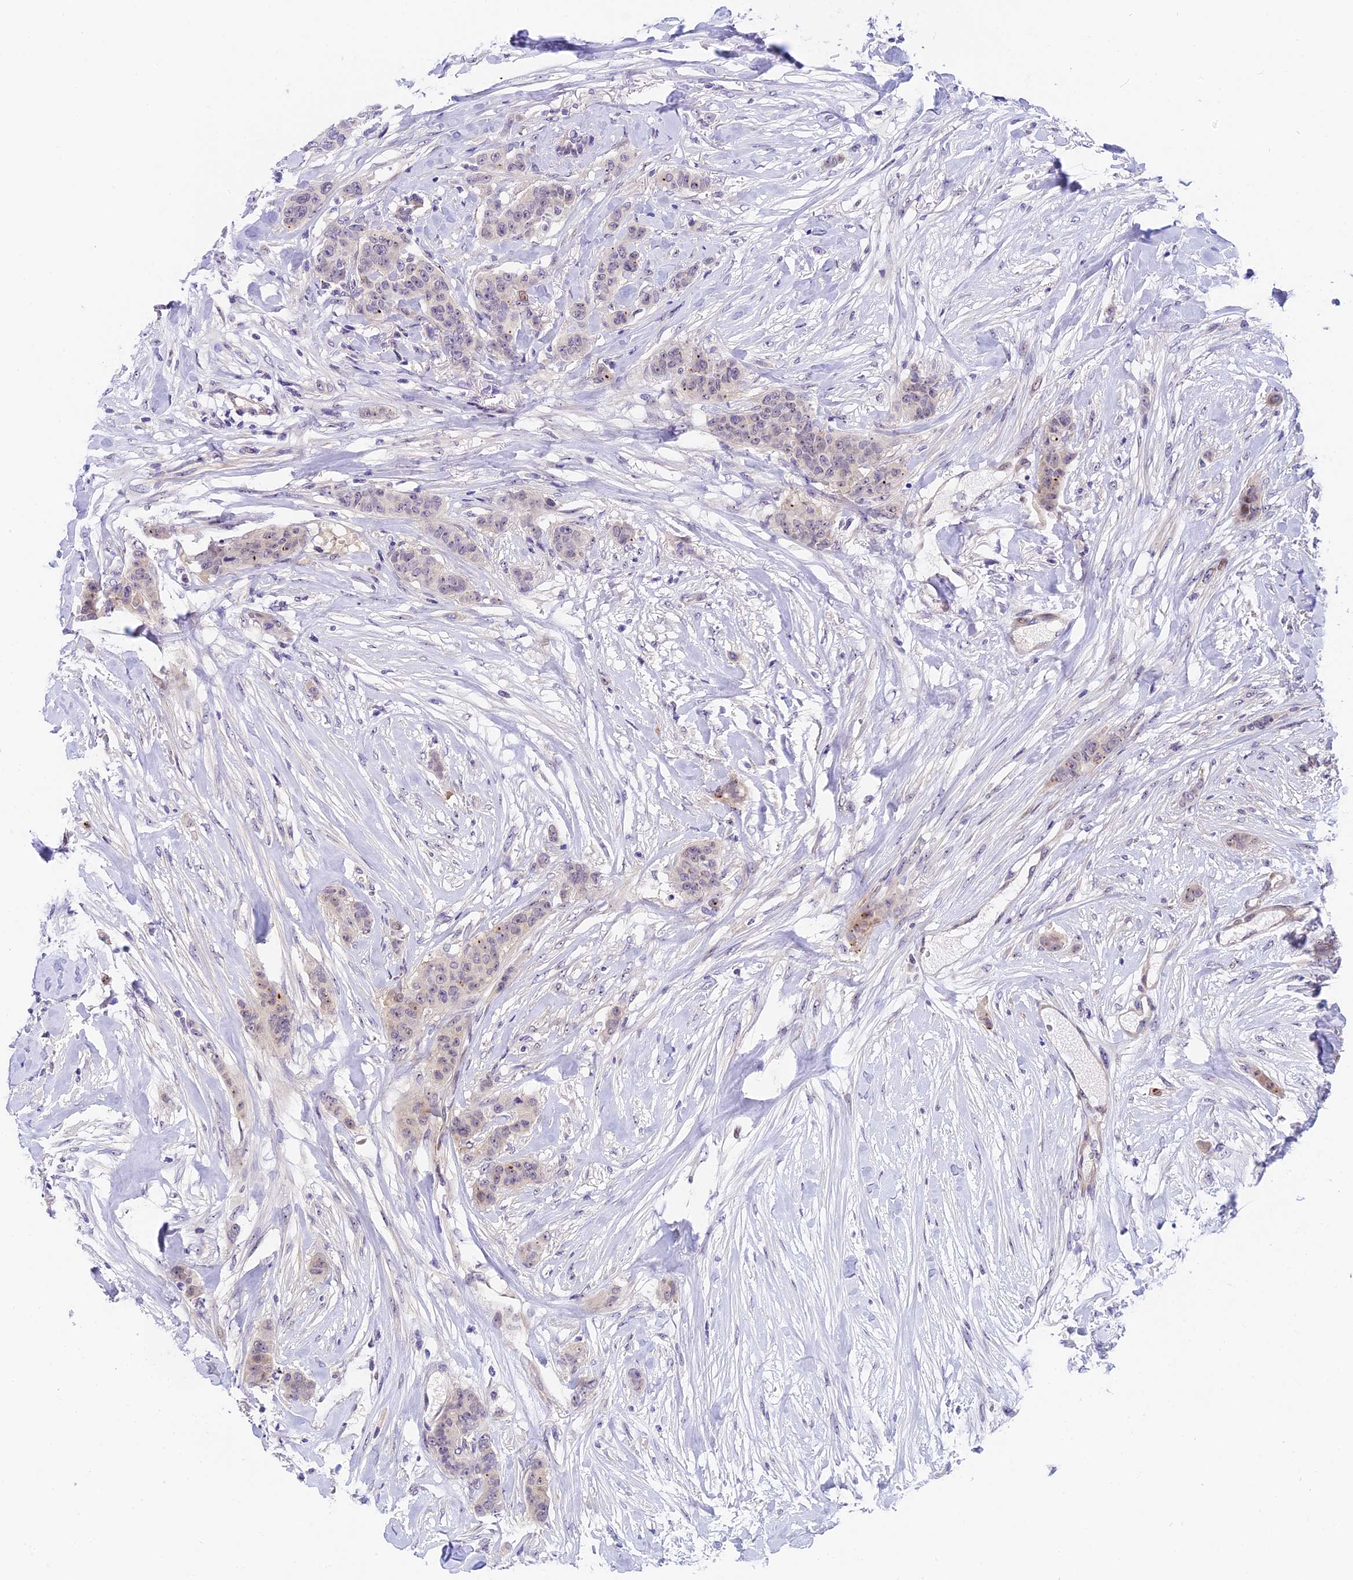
{"staining": {"intensity": "negative", "quantity": "none", "location": "none"}, "tissue": "breast cancer", "cell_type": "Tumor cells", "image_type": "cancer", "snomed": [{"axis": "morphology", "description": "Duct carcinoma"}, {"axis": "topography", "description": "Breast"}], "caption": "The immunohistochemistry (IHC) image has no significant positivity in tumor cells of breast infiltrating ductal carcinoma tissue.", "gene": "MIDN", "patient": {"sex": "female", "age": 40}}